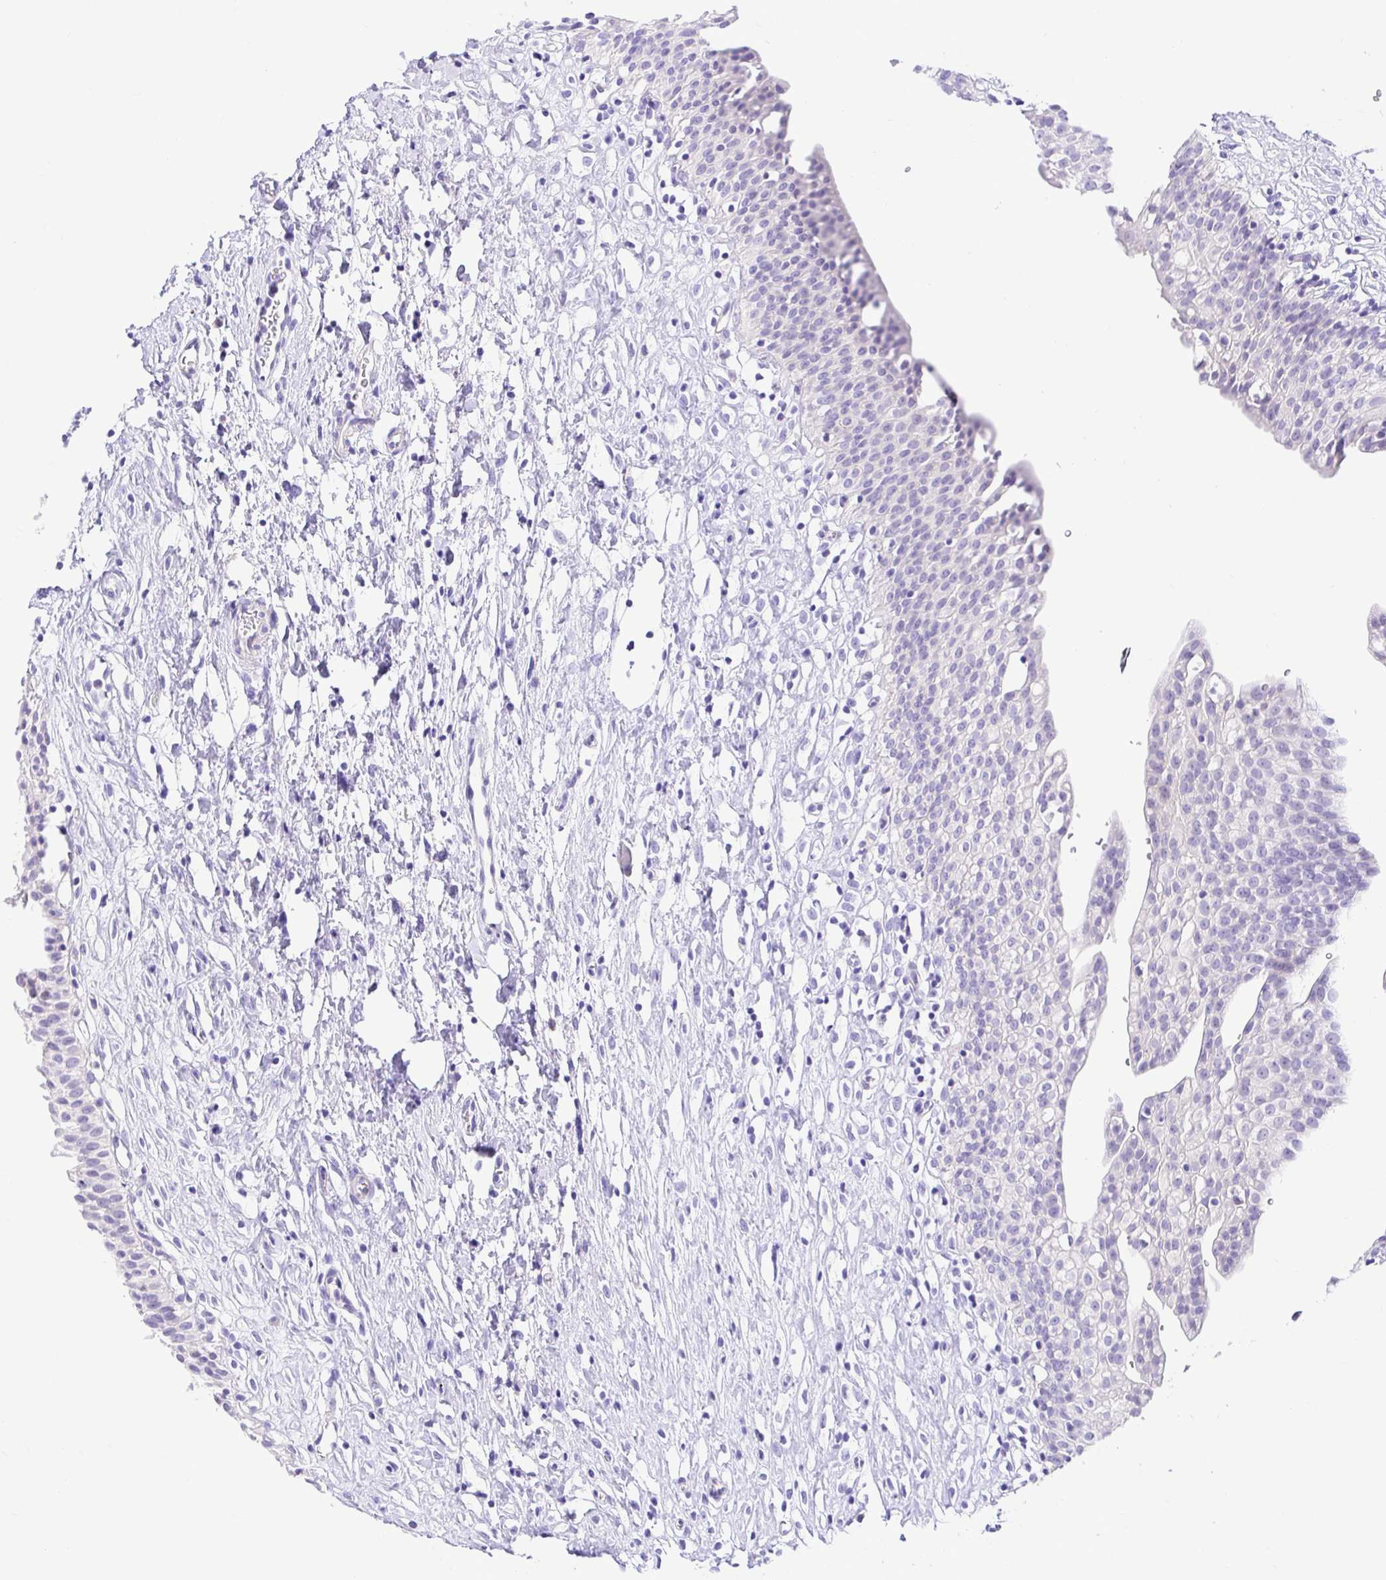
{"staining": {"intensity": "negative", "quantity": "none", "location": "none"}, "tissue": "urinary bladder", "cell_type": "Urothelial cells", "image_type": "normal", "snomed": [{"axis": "morphology", "description": "Normal tissue, NOS"}, {"axis": "topography", "description": "Urinary bladder"}], "caption": "This histopathology image is of normal urinary bladder stained with immunohistochemistry (IHC) to label a protein in brown with the nuclei are counter-stained blue. There is no positivity in urothelial cells.", "gene": "BACE2", "patient": {"sex": "male", "age": 51}}